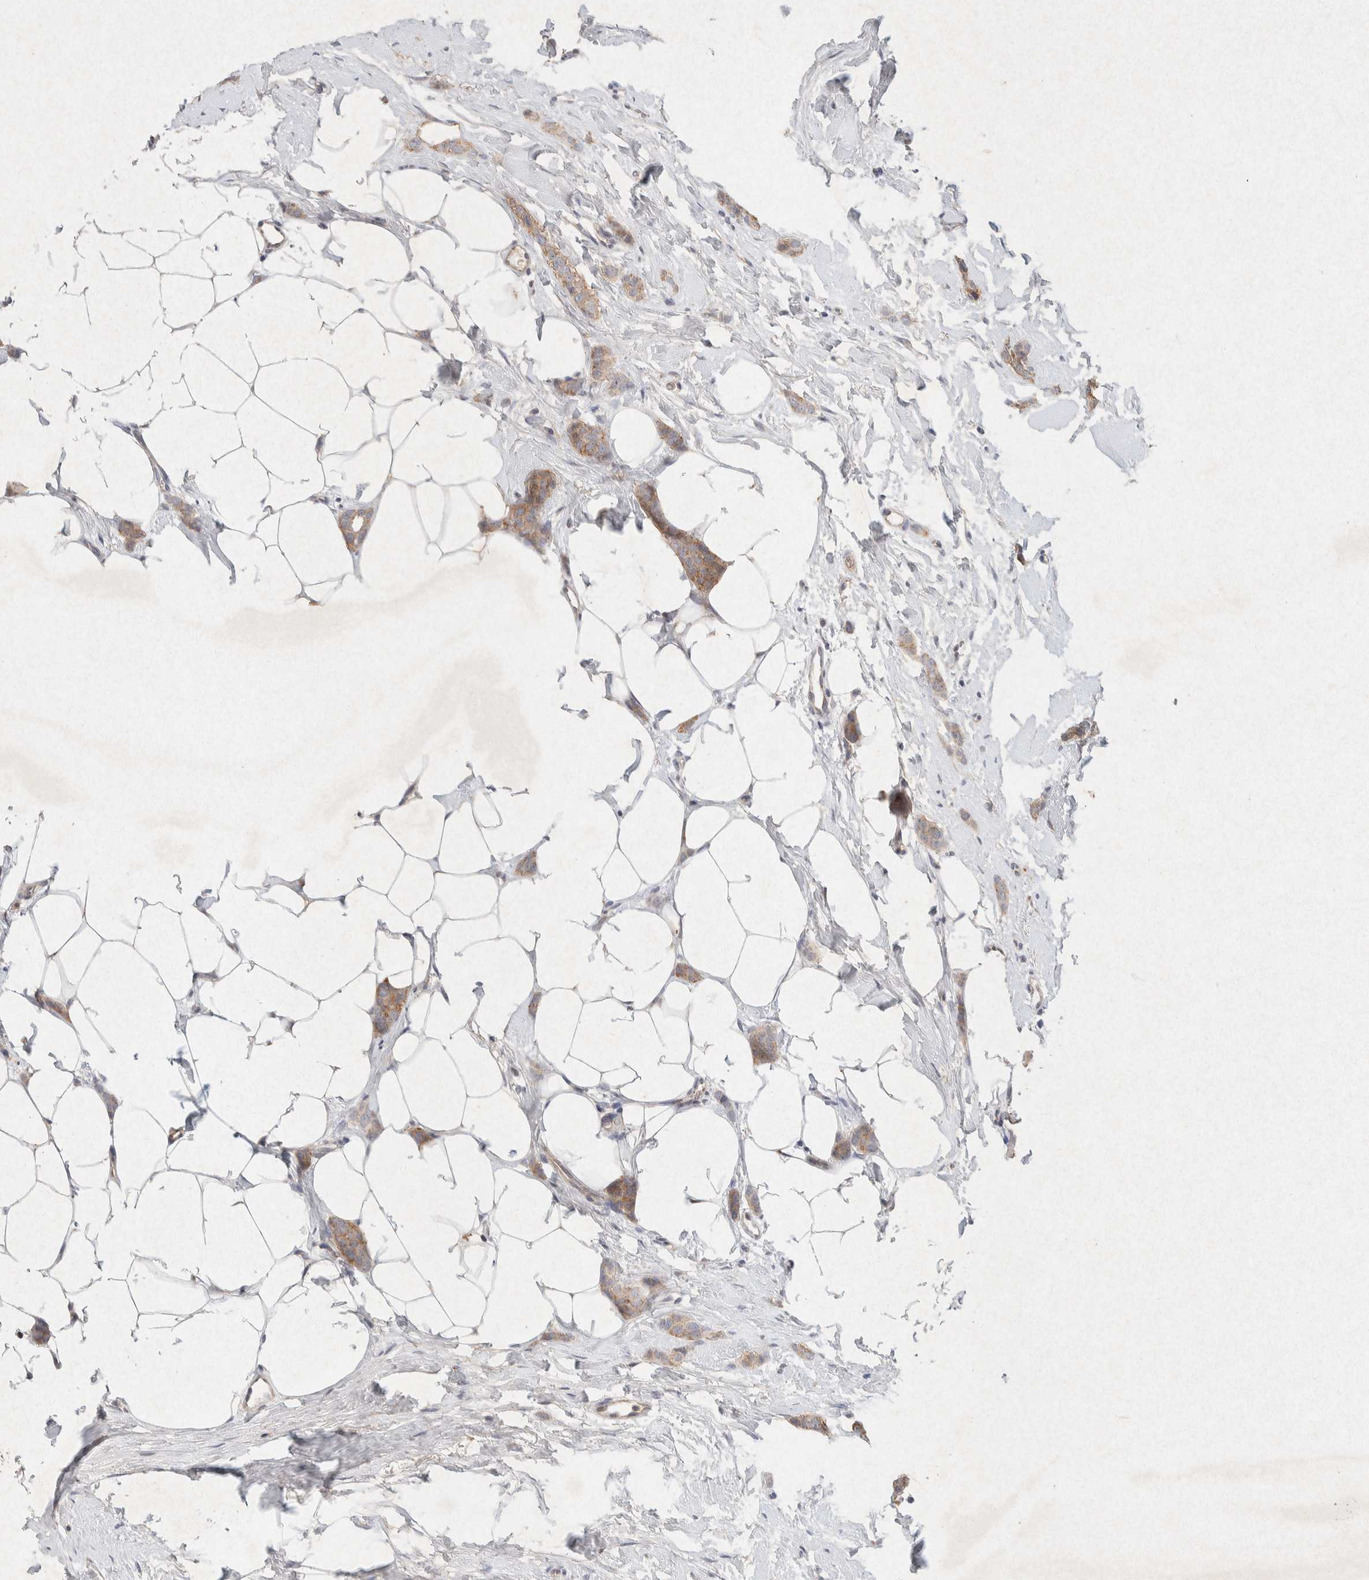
{"staining": {"intensity": "moderate", "quantity": ">75%", "location": "cytoplasmic/membranous"}, "tissue": "breast cancer", "cell_type": "Tumor cells", "image_type": "cancer", "snomed": [{"axis": "morphology", "description": "Lobular carcinoma"}, {"axis": "topography", "description": "Skin"}, {"axis": "topography", "description": "Breast"}], "caption": "High-magnification brightfield microscopy of breast cancer stained with DAB (3,3'-diaminobenzidine) (brown) and counterstained with hematoxylin (blue). tumor cells exhibit moderate cytoplasmic/membranous expression is identified in approximately>75% of cells. The staining was performed using DAB, with brown indicating positive protein expression. Nuclei are stained blue with hematoxylin.", "gene": "GNAI1", "patient": {"sex": "female", "age": 46}}